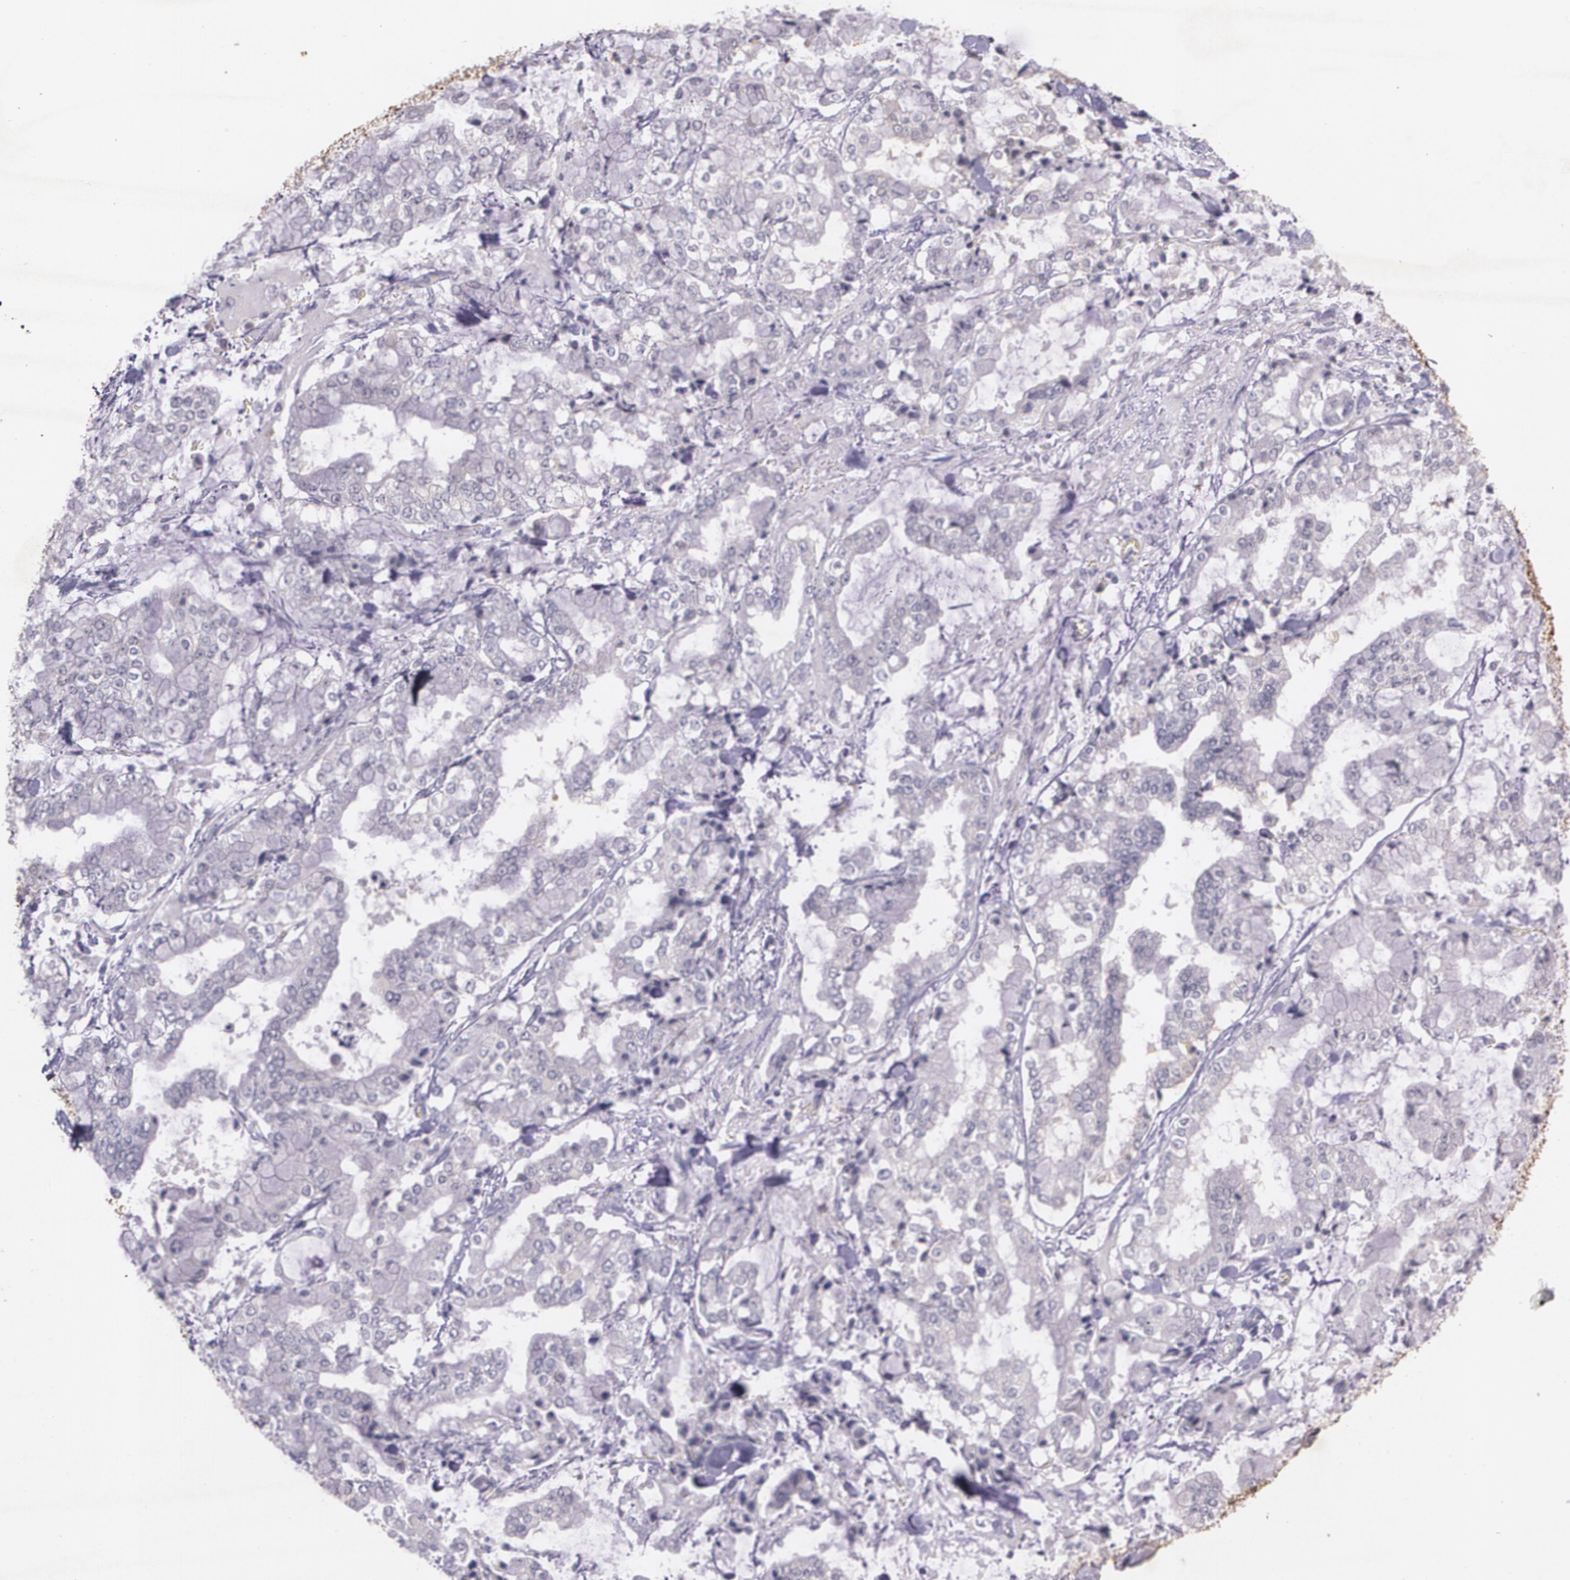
{"staining": {"intensity": "negative", "quantity": "none", "location": "none"}, "tissue": "stomach cancer", "cell_type": "Tumor cells", "image_type": "cancer", "snomed": [{"axis": "morphology", "description": "Normal tissue, NOS"}, {"axis": "morphology", "description": "Adenocarcinoma, NOS"}, {"axis": "topography", "description": "Stomach, upper"}, {"axis": "topography", "description": "Stomach"}], "caption": "Immunohistochemistry (IHC) micrograph of neoplastic tissue: human adenocarcinoma (stomach) stained with DAB (3,3'-diaminobenzidine) reveals no significant protein staining in tumor cells.", "gene": "TM4SF1", "patient": {"sex": "male", "age": 76}}